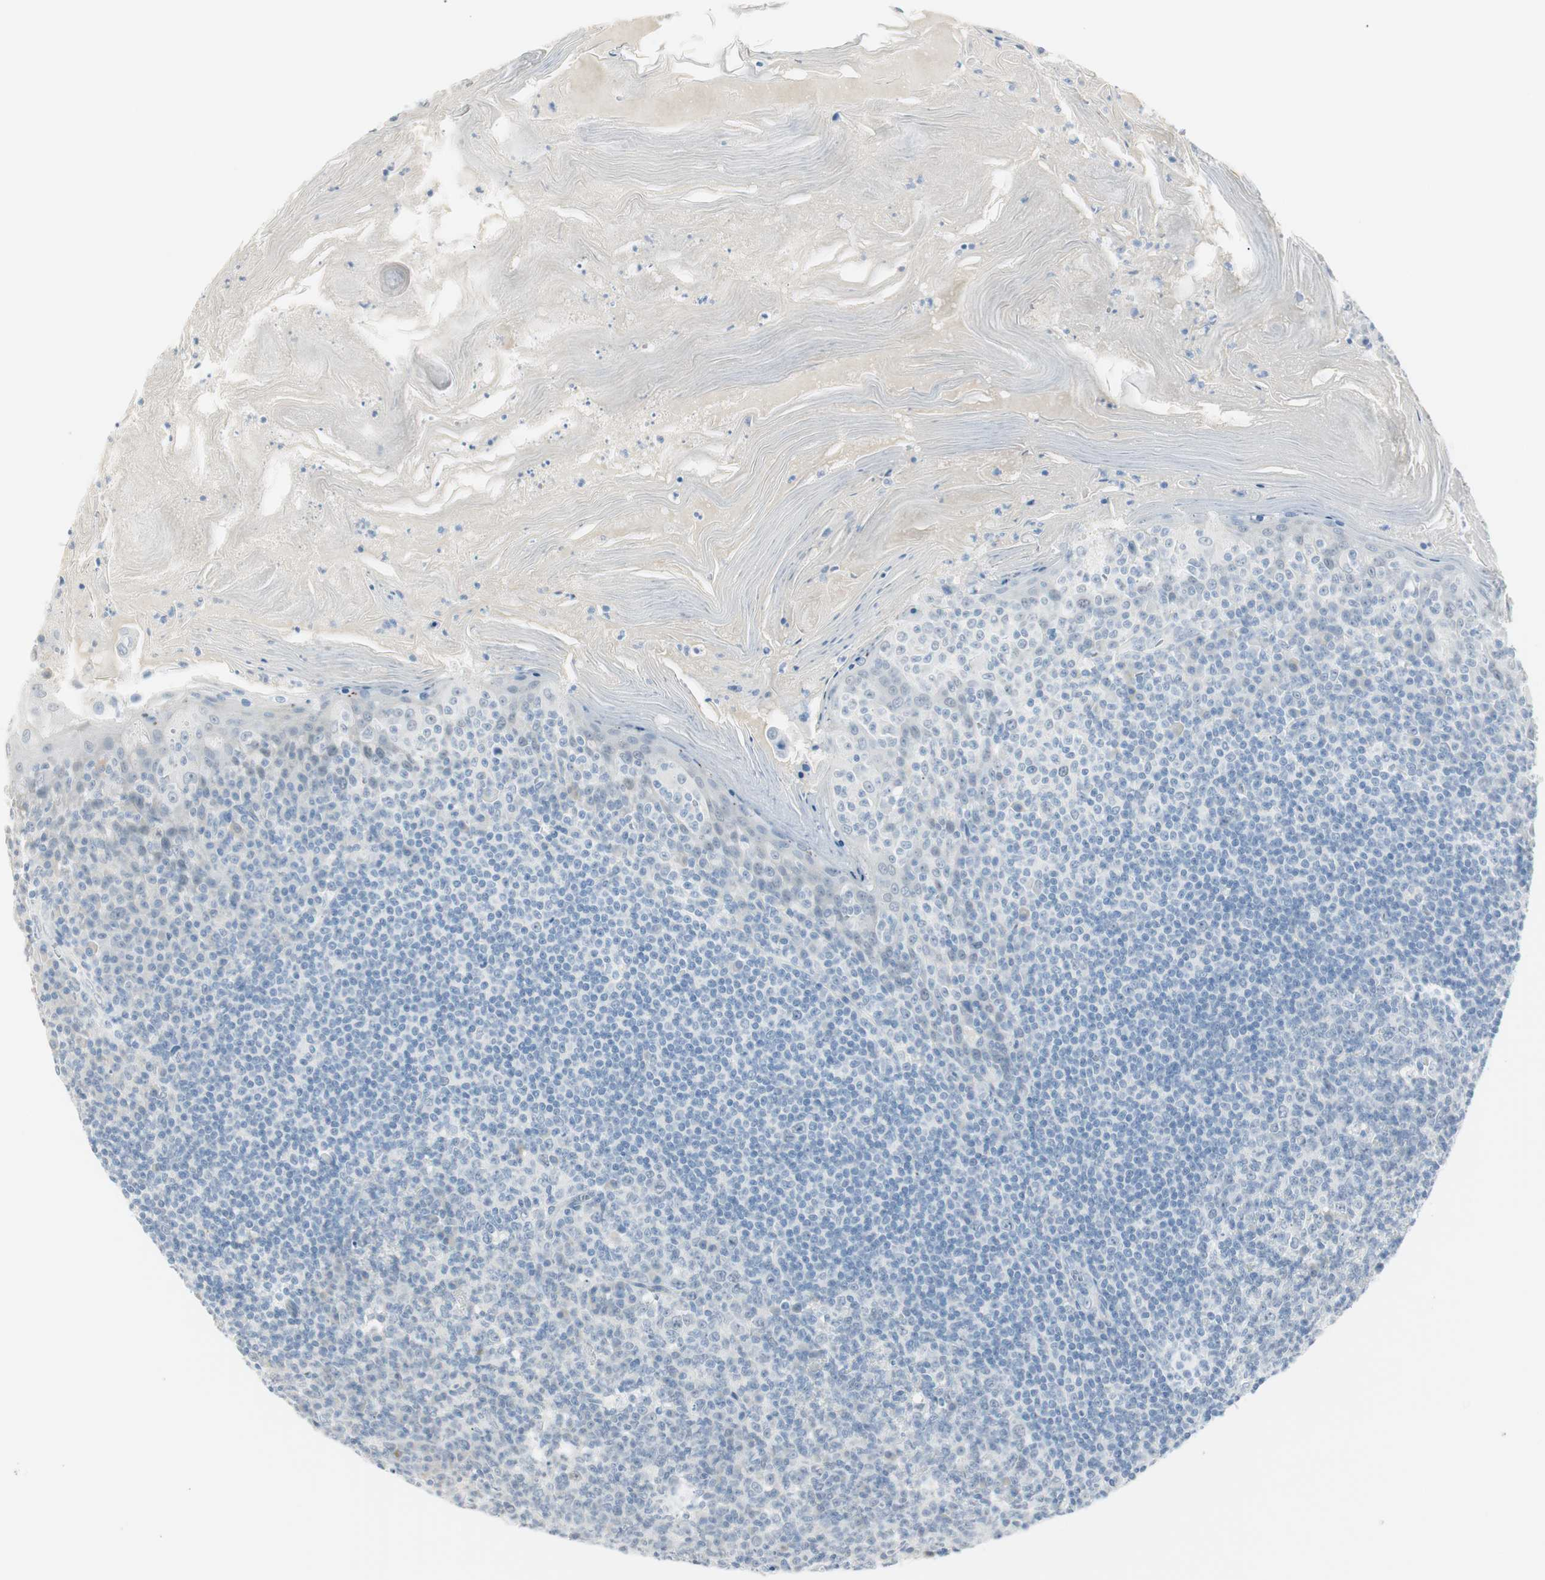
{"staining": {"intensity": "negative", "quantity": "none", "location": "none"}, "tissue": "tonsil", "cell_type": "Germinal center cells", "image_type": "normal", "snomed": [{"axis": "morphology", "description": "Normal tissue, NOS"}, {"axis": "topography", "description": "Tonsil"}], "caption": "Immunohistochemistry (IHC) histopathology image of unremarkable tonsil stained for a protein (brown), which exhibits no expression in germinal center cells. (Immunohistochemistry, brightfield microscopy, high magnification).", "gene": "MLLT10", "patient": {"sex": "male", "age": 31}}